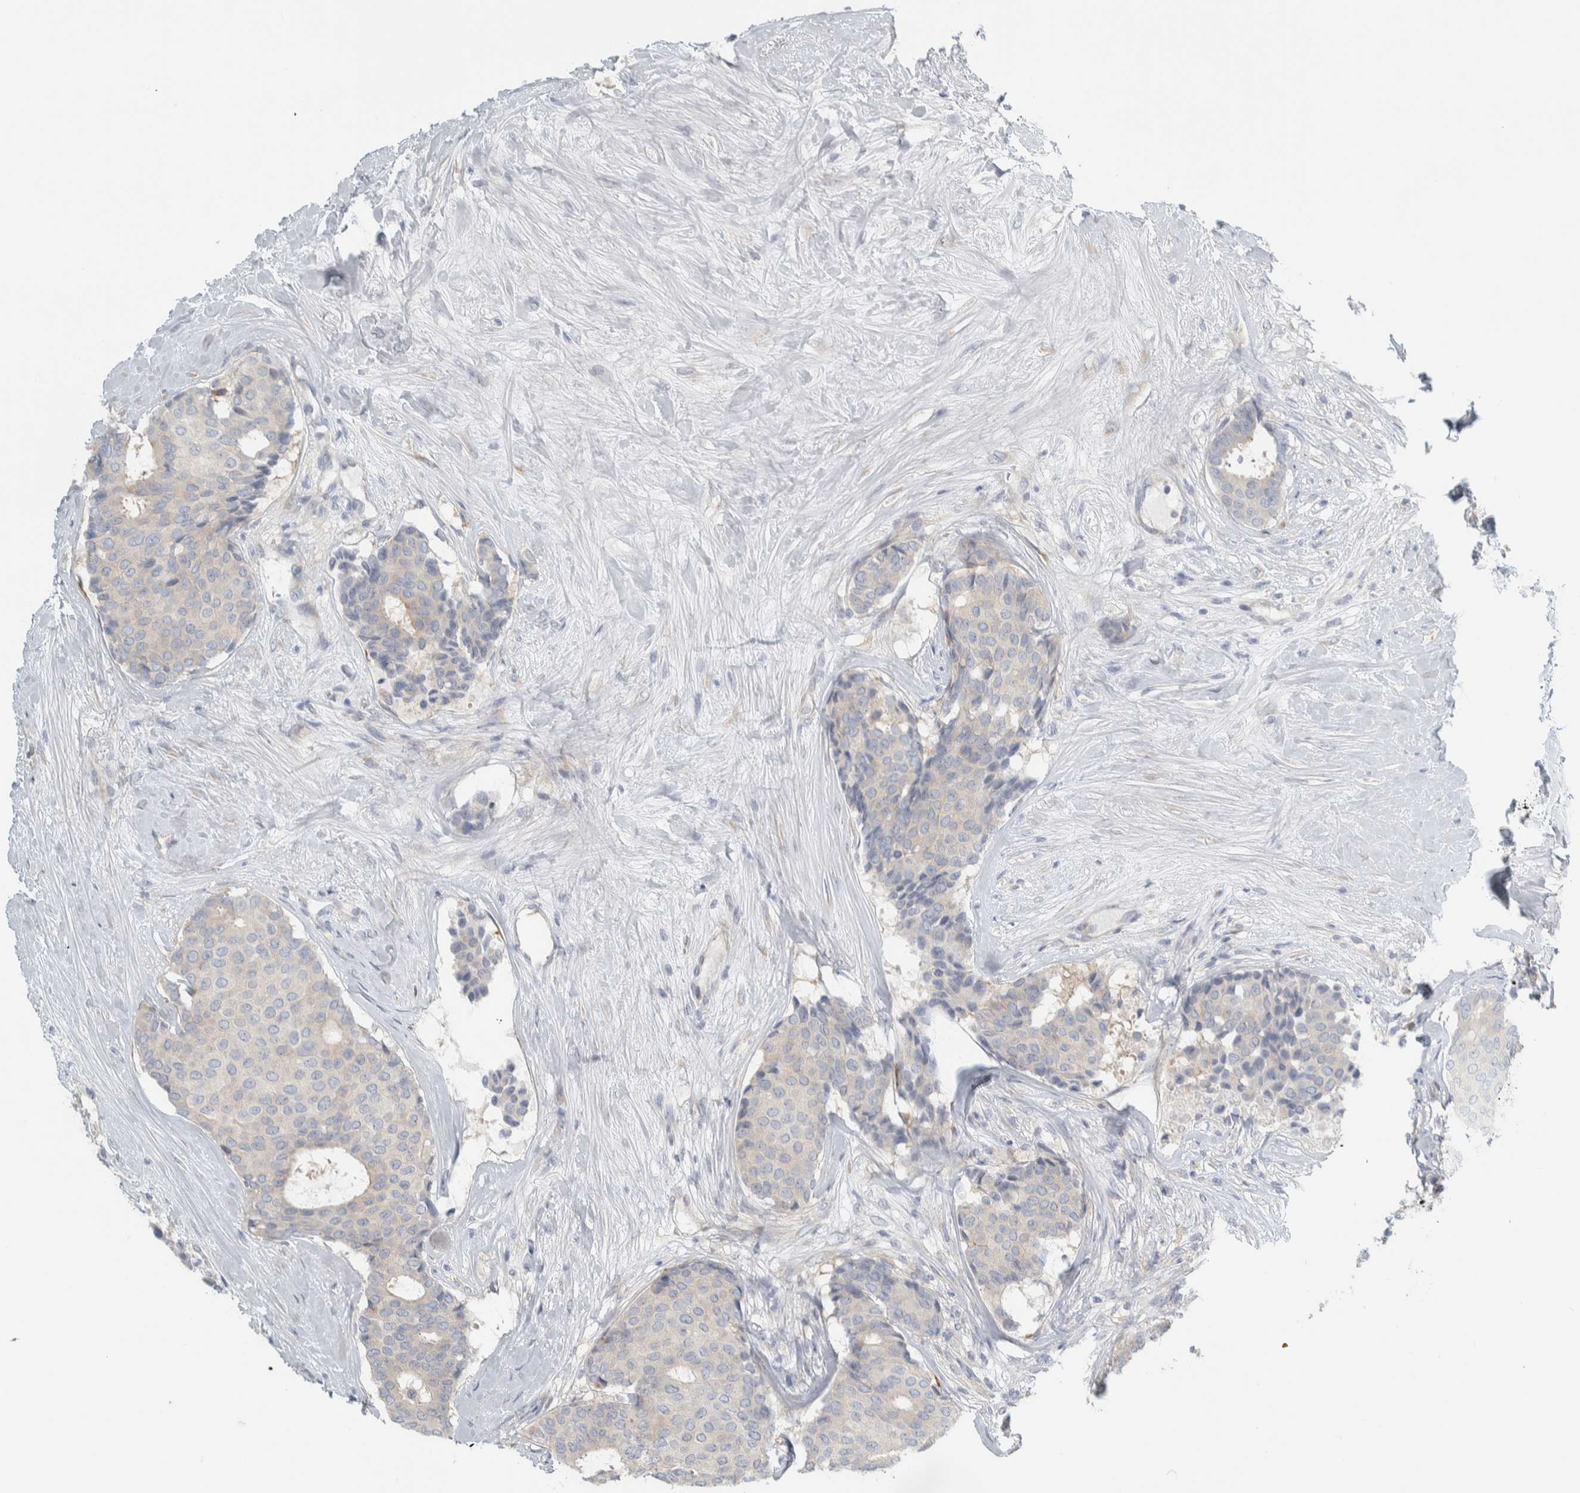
{"staining": {"intensity": "negative", "quantity": "none", "location": "none"}, "tissue": "breast cancer", "cell_type": "Tumor cells", "image_type": "cancer", "snomed": [{"axis": "morphology", "description": "Duct carcinoma"}, {"axis": "topography", "description": "Breast"}], "caption": "IHC micrograph of invasive ductal carcinoma (breast) stained for a protein (brown), which reveals no positivity in tumor cells.", "gene": "HGS", "patient": {"sex": "female", "age": 75}}